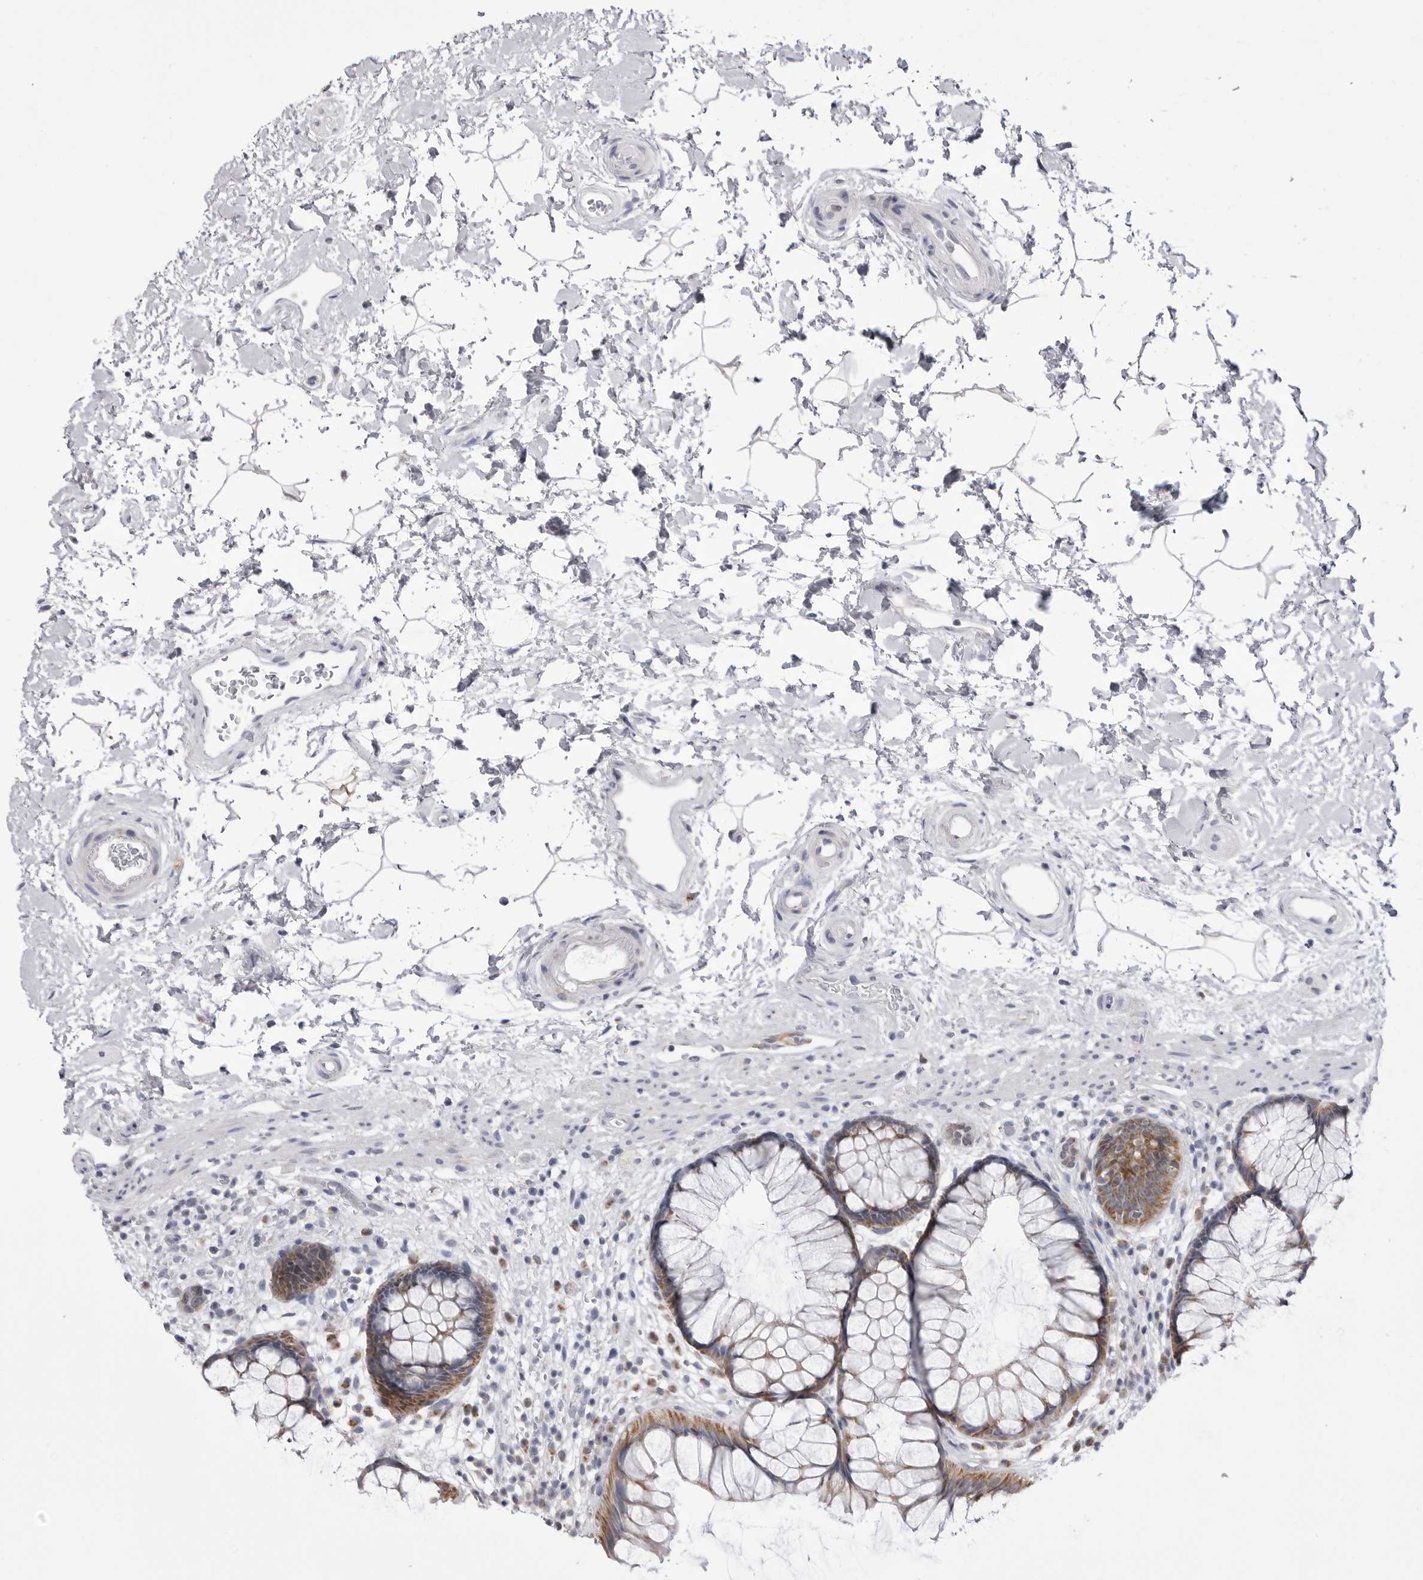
{"staining": {"intensity": "moderate", "quantity": ">75%", "location": "cytoplasmic/membranous"}, "tissue": "rectum", "cell_type": "Glandular cells", "image_type": "normal", "snomed": [{"axis": "morphology", "description": "Normal tissue, NOS"}, {"axis": "topography", "description": "Rectum"}], "caption": "Benign rectum demonstrates moderate cytoplasmic/membranous staining in approximately >75% of glandular cells, visualized by immunohistochemistry.", "gene": "FH", "patient": {"sex": "male", "age": 51}}